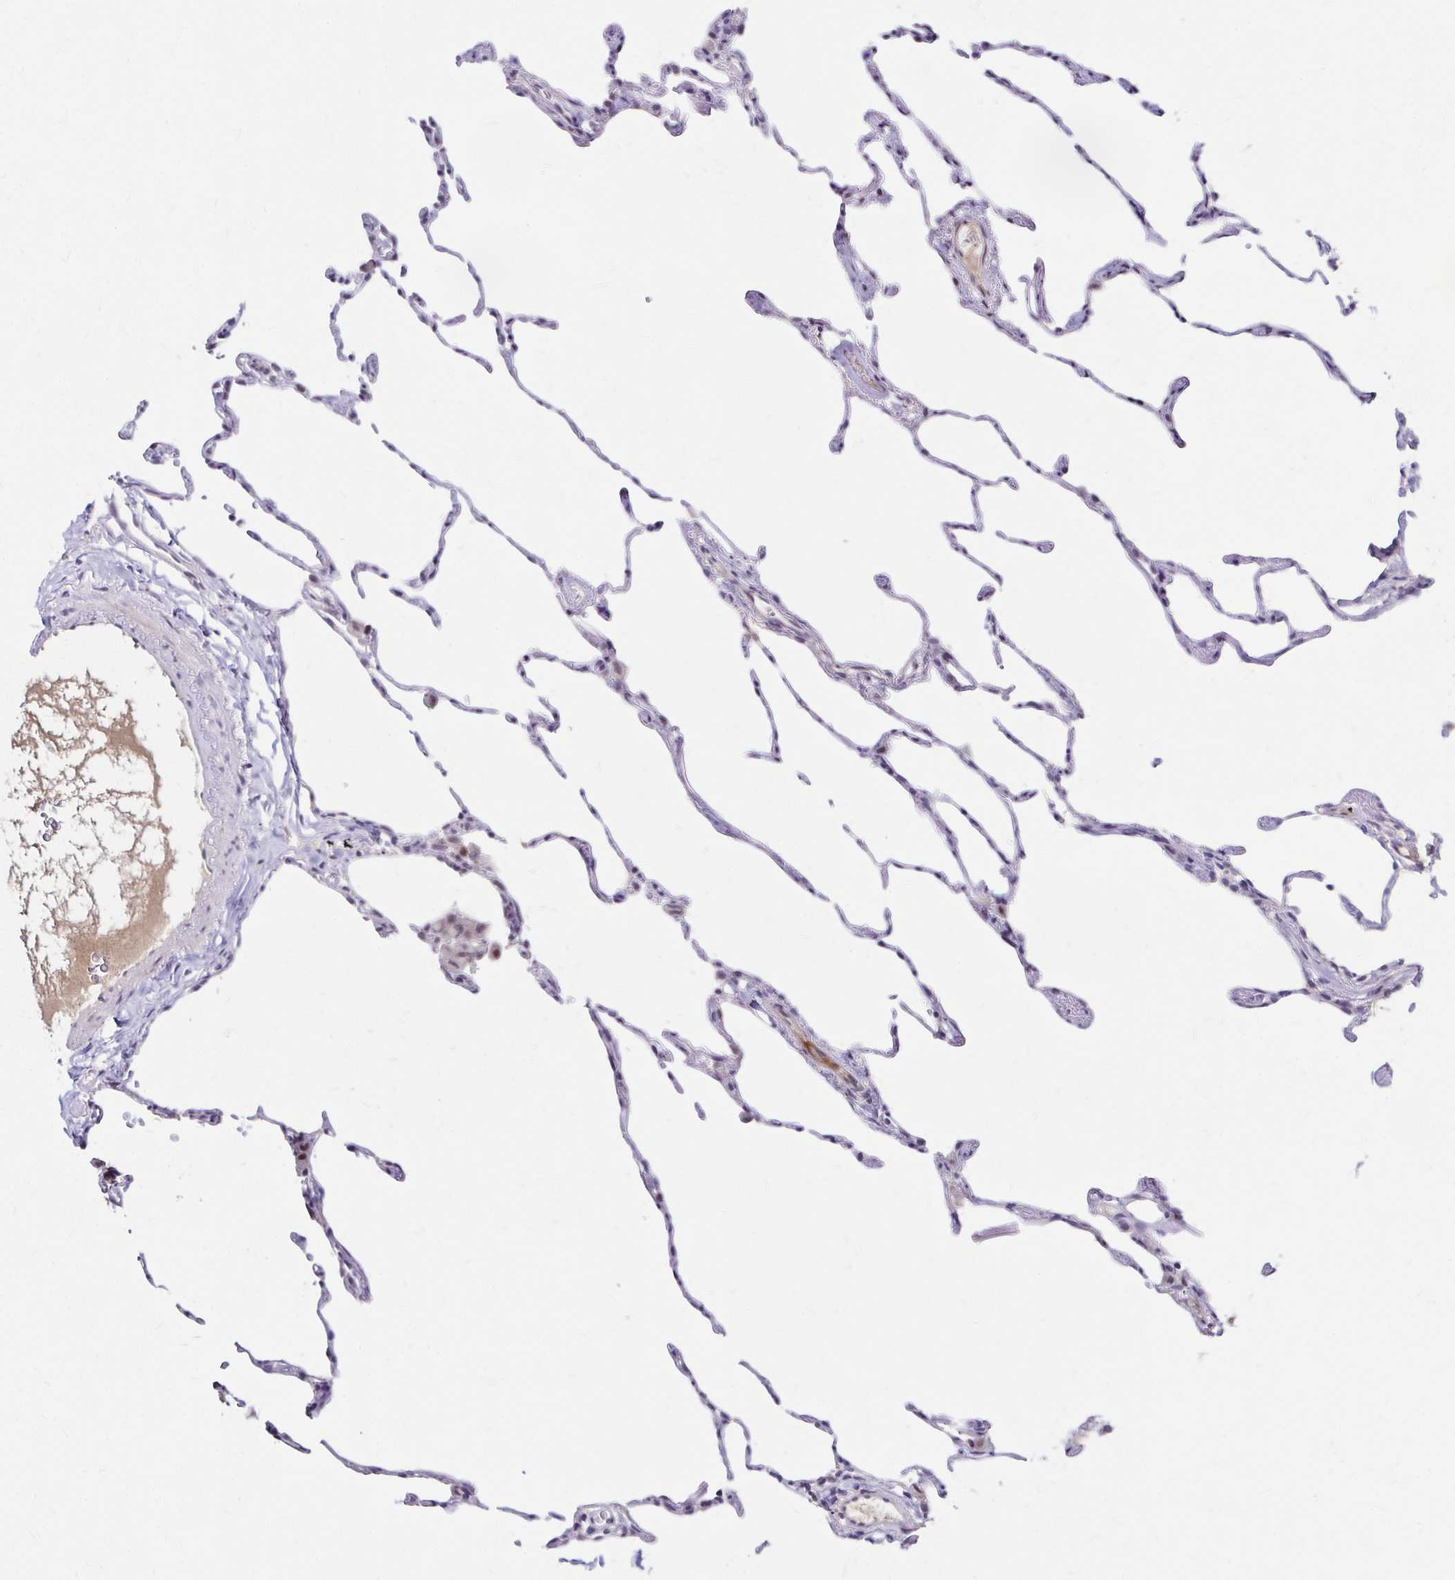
{"staining": {"intensity": "negative", "quantity": "none", "location": "none"}, "tissue": "lung", "cell_type": "Alveolar cells", "image_type": "normal", "snomed": [{"axis": "morphology", "description": "Normal tissue, NOS"}, {"axis": "topography", "description": "Lung"}], "caption": "Immunohistochemistry (IHC) of unremarkable lung reveals no staining in alveolar cells. The staining was performed using DAB (3,3'-diaminobenzidine) to visualize the protein expression in brown, while the nuclei were stained in blue with hematoxylin (Magnification: 20x).", "gene": "GUCY1A1", "patient": {"sex": "female", "age": 57}}